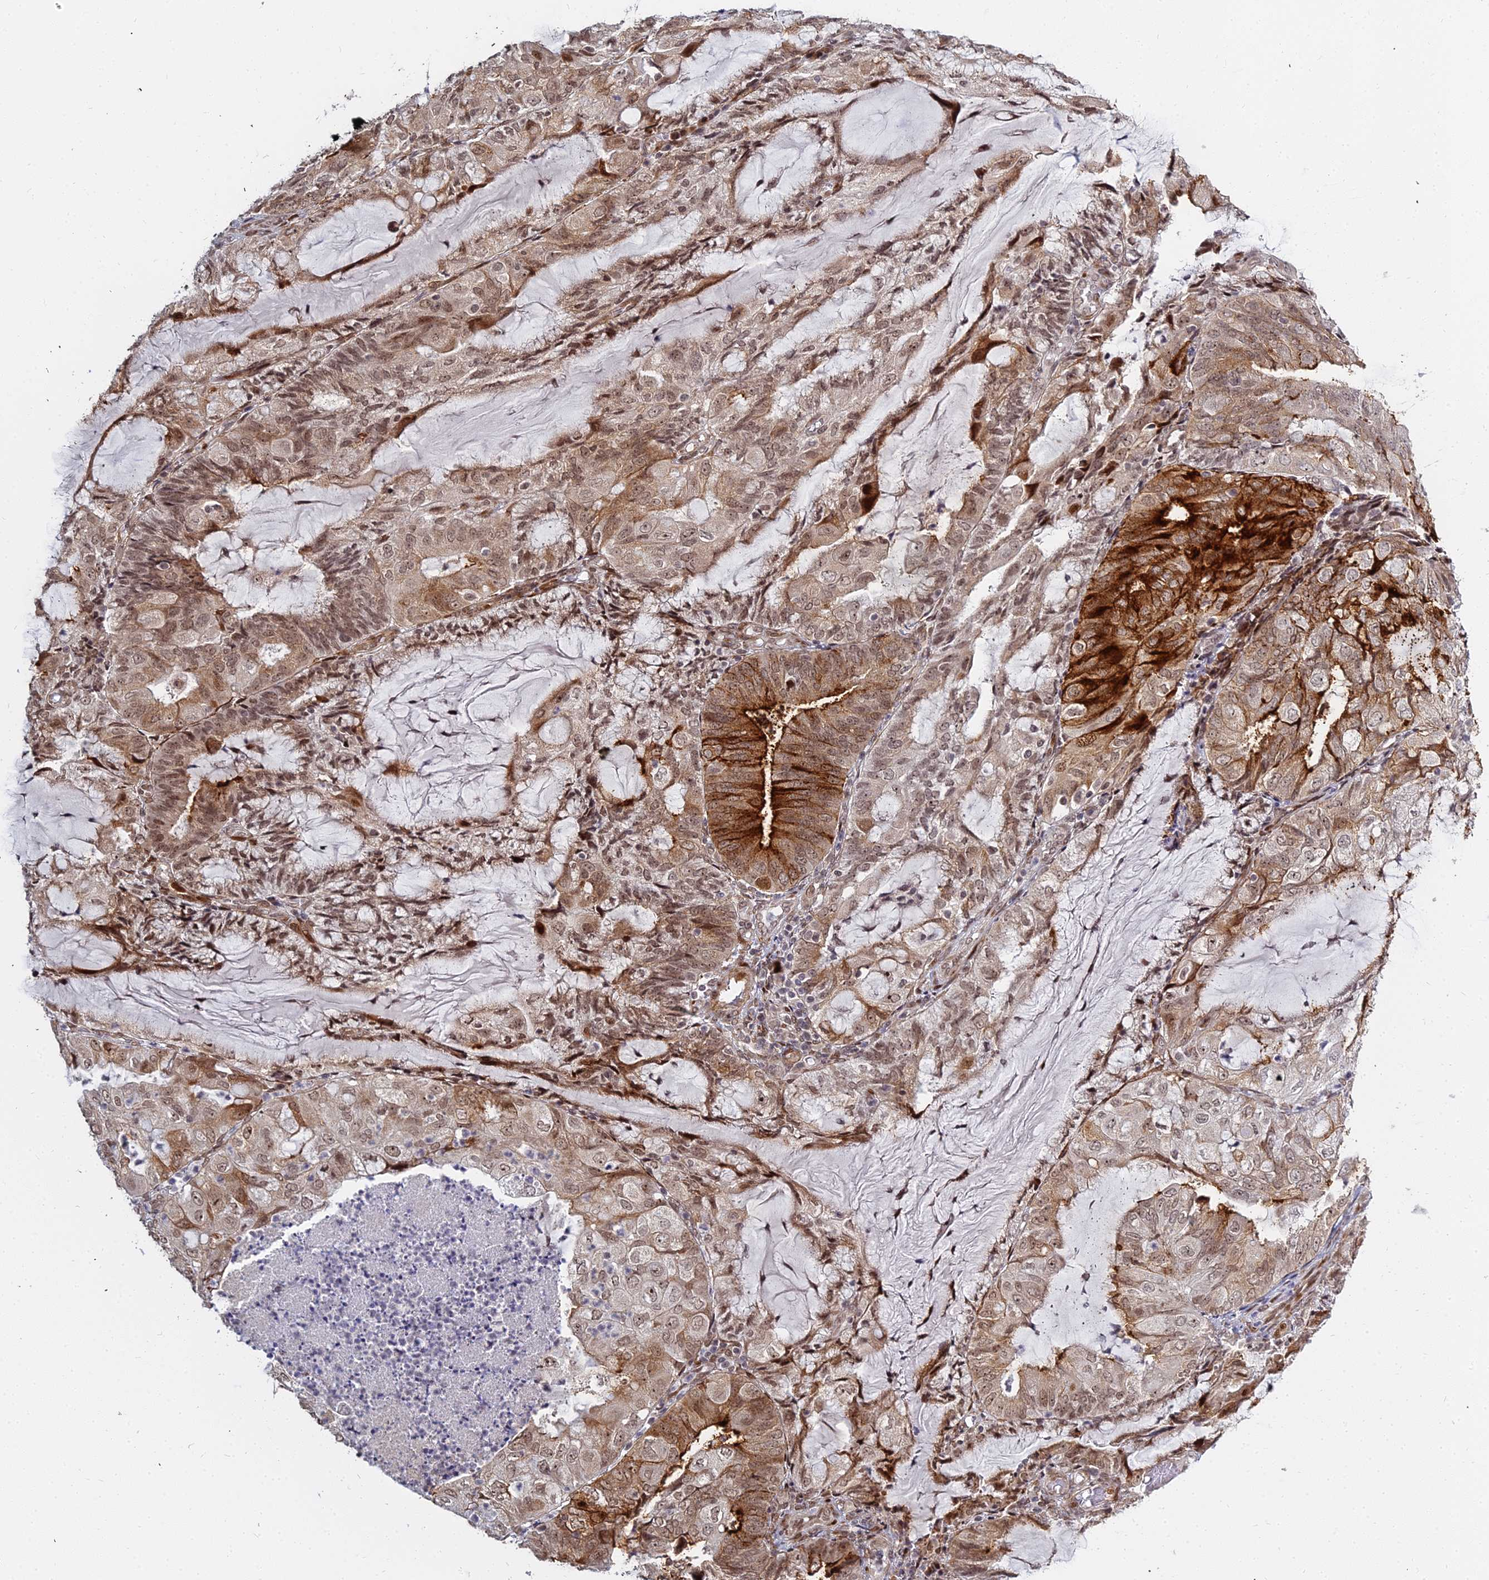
{"staining": {"intensity": "moderate", "quantity": ">75%", "location": "cytoplasmic/membranous,nuclear"}, "tissue": "endometrial cancer", "cell_type": "Tumor cells", "image_type": "cancer", "snomed": [{"axis": "morphology", "description": "Adenocarcinoma, NOS"}, {"axis": "topography", "description": "Endometrium"}], "caption": "Immunohistochemistry (IHC) of human endometrial cancer (adenocarcinoma) displays medium levels of moderate cytoplasmic/membranous and nuclear positivity in about >75% of tumor cells.", "gene": "ABCA2", "patient": {"sex": "female", "age": 81}}